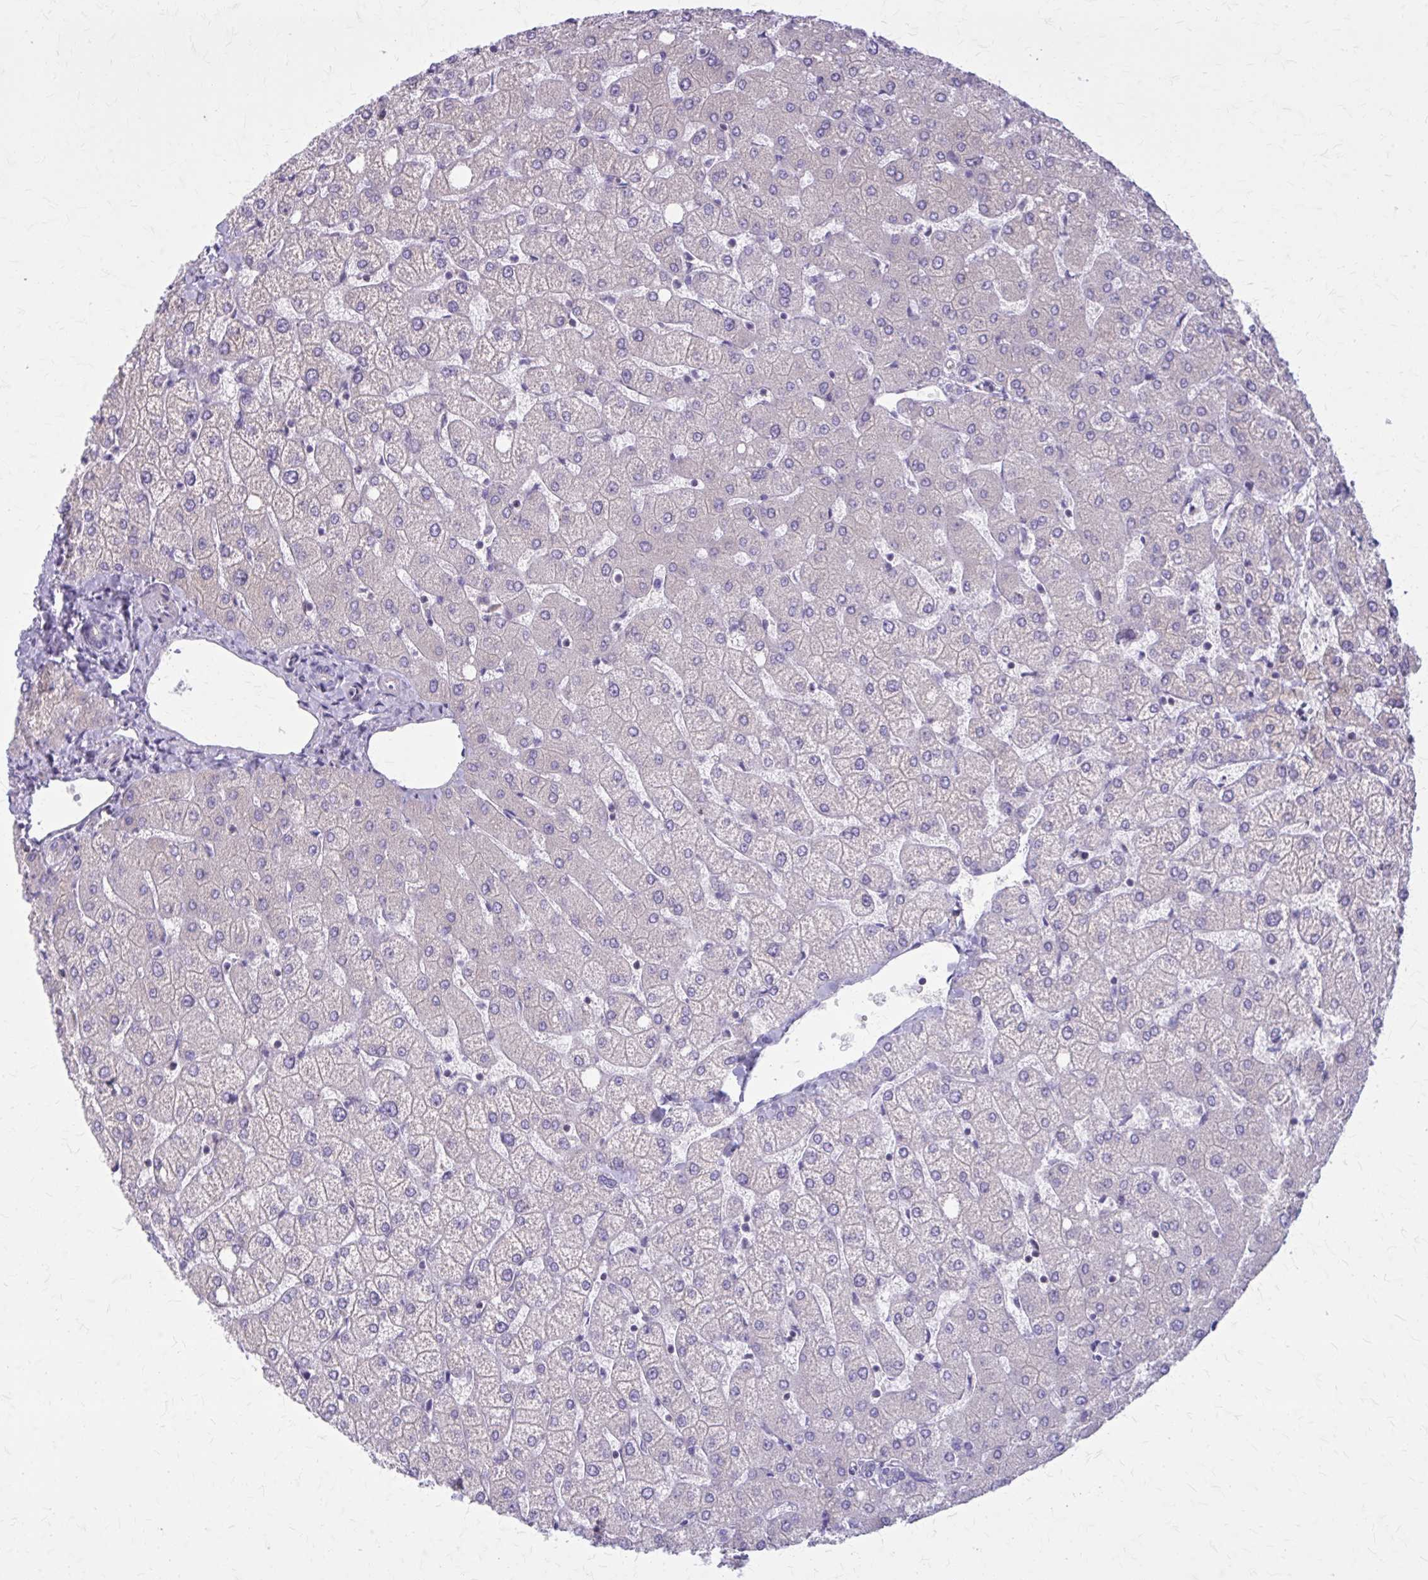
{"staining": {"intensity": "negative", "quantity": "none", "location": "none"}, "tissue": "liver", "cell_type": "Cholangiocytes", "image_type": "normal", "snomed": [{"axis": "morphology", "description": "Normal tissue, NOS"}, {"axis": "topography", "description": "Liver"}], "caption": "Cholangiocytes are negative for brown protein staining in normal liver. (DAB (3,3'-diaminobenzidine) IHC, high magnification).", "gene": "PITPNM1", "patient": {"sex": "female", "age": 54}}